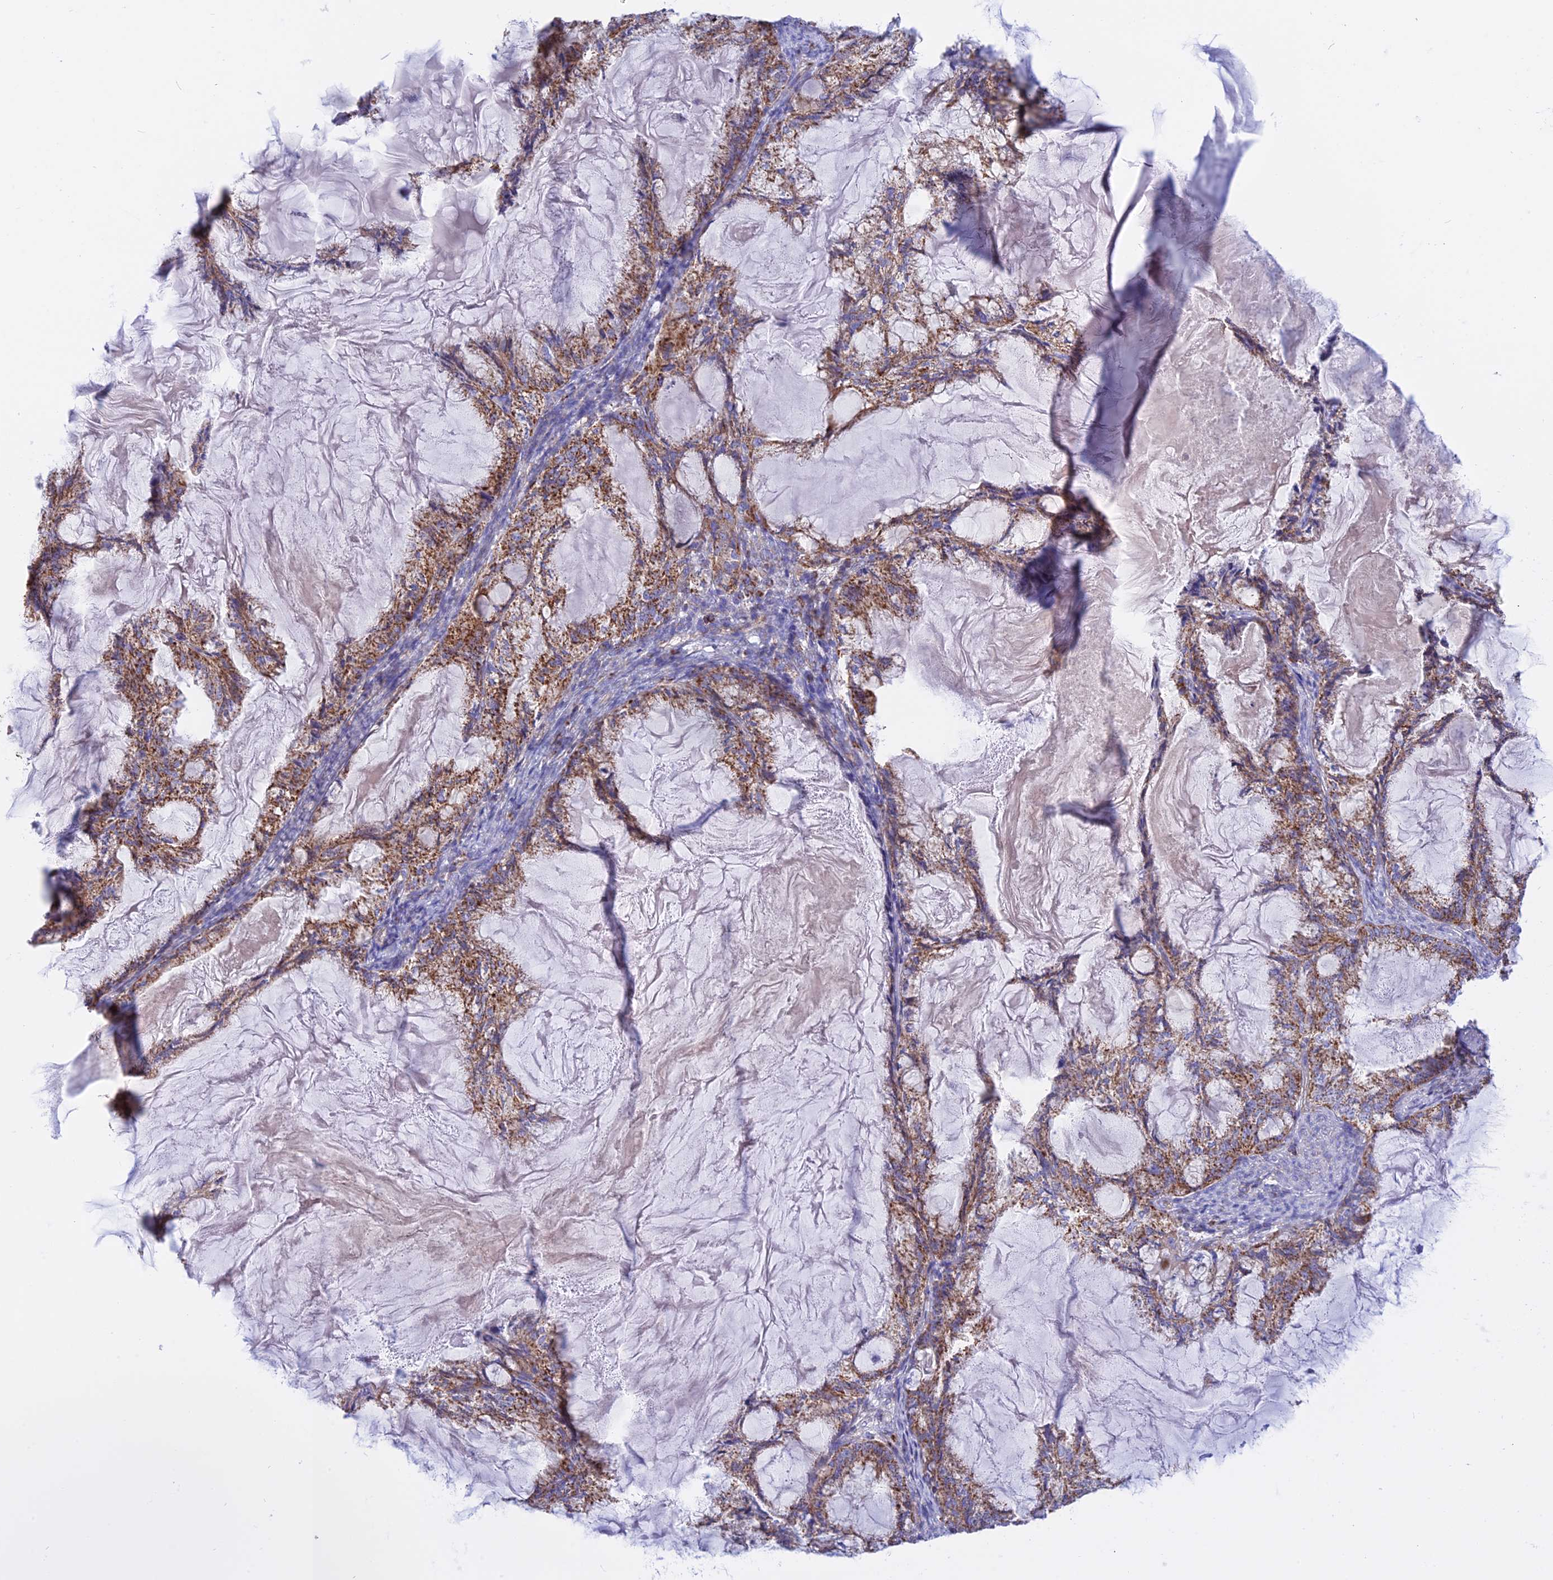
{"staining": {"intensity": "moderate", "quantity": ">75%", "location": "cytoplasmic/membranous"}, "tissue": "endometrial cancer", "cell_type": "Tumor cells", "image_type": "cancer", "snomed": [{"axis": "morphology", "description": "Adenocarcinoma, NOS"}, {"axis": "topography", "description": "Endometrium"}], "caption": "There is medium levels of moderate cytoplasmic/membranous expression in tumor cells of endometrial adenocarcinoma, as demonstrated by immunohistochemical staining (brown color).", "gene": "GCDH", "patient": {"sex": "female", "age": 86}}